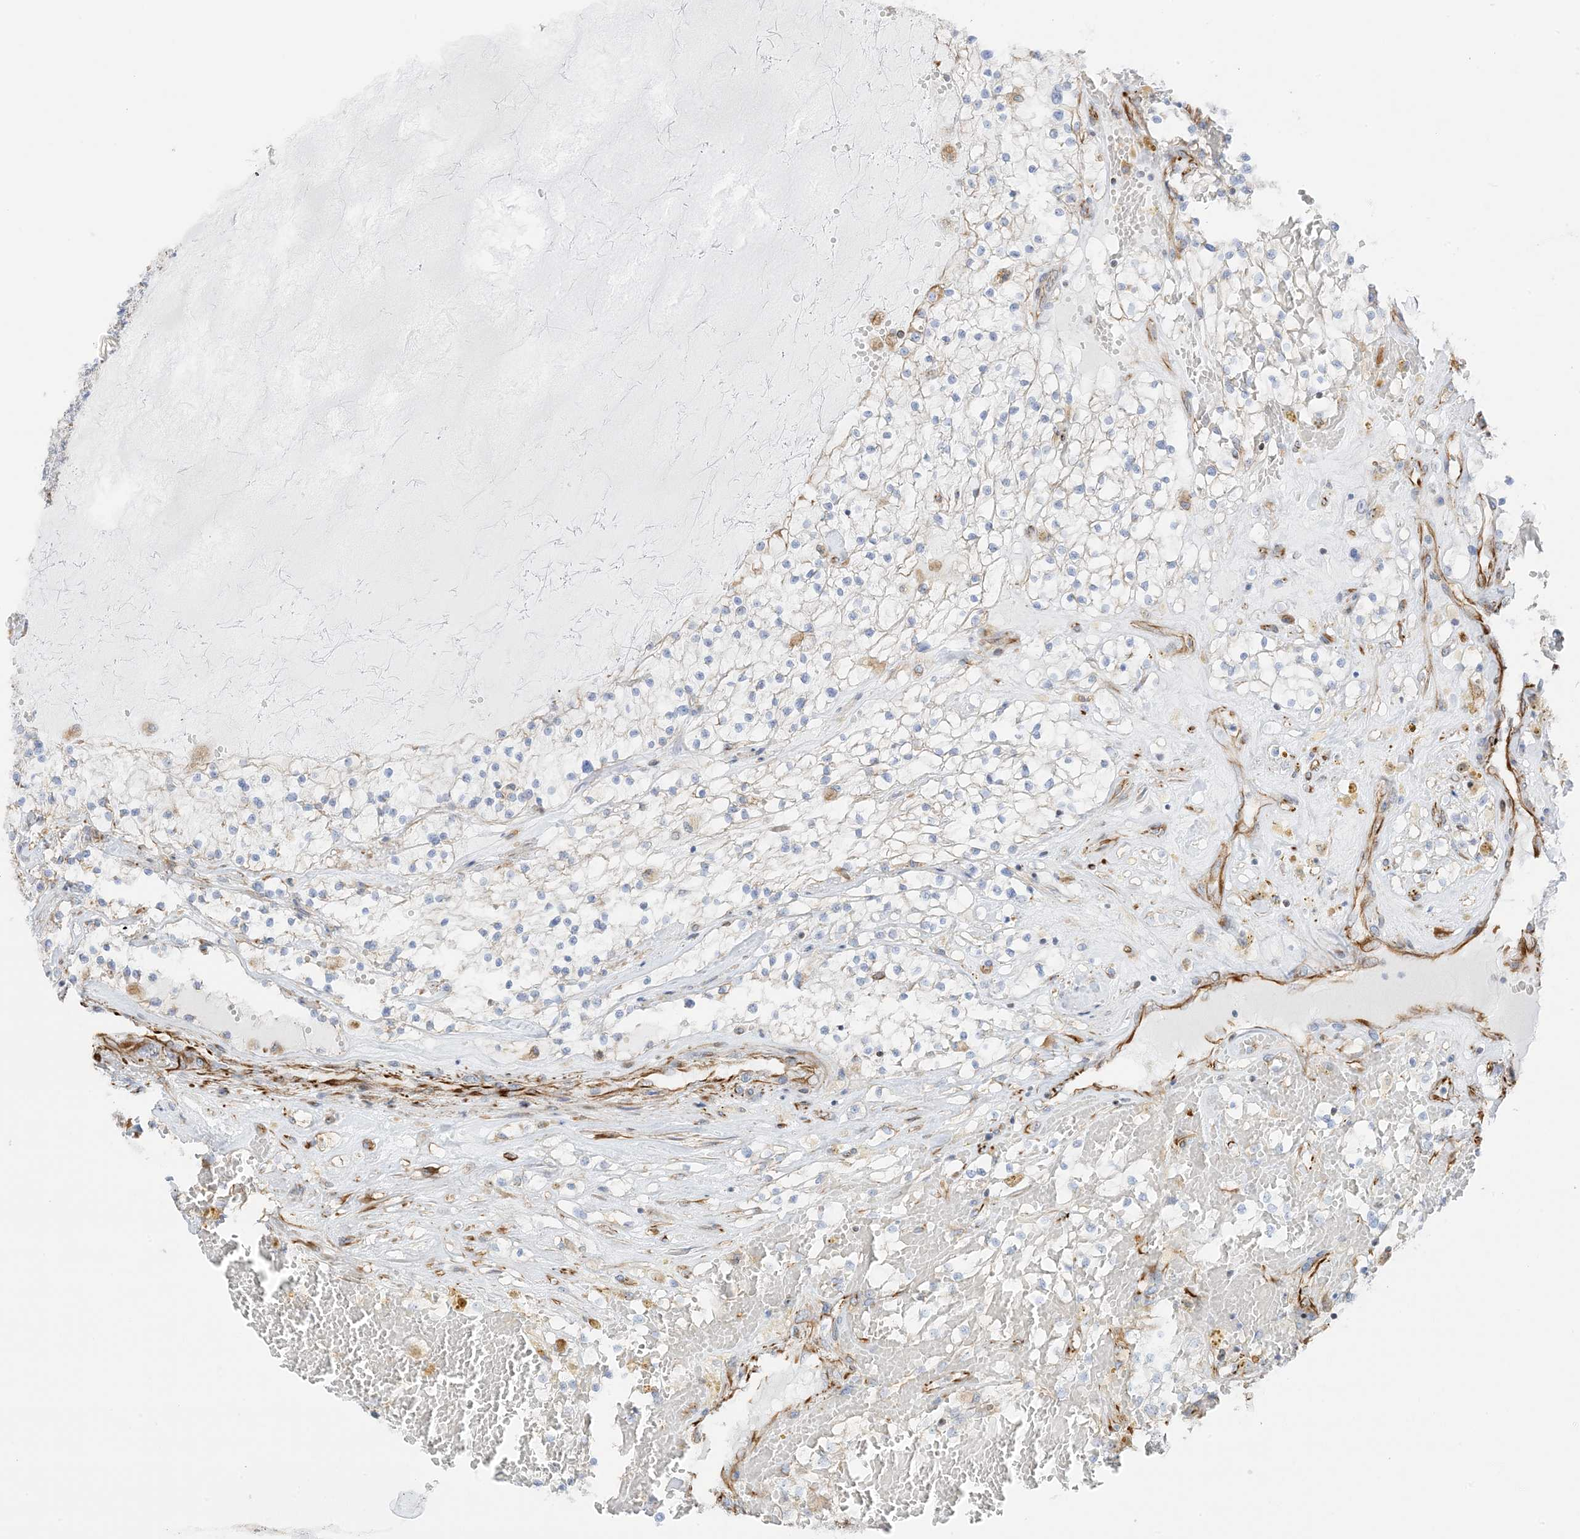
{"staining": {"intensity": "moderate", "quantity": "<25%", "location": "cytoplasmic/membranous"}, "tissue": "renal cancer", "cell_type": "Tumor cells", "image_type": "cancer", "snomed": [{"axis": "morphology", "description": "Normal tissue, NOS"}, {"axis": "morphology", "description": "Adenocarcinoma, NOS"}, {"axis": "topography", "description": "Kidney"}], "caption": "Tumor cells demonstrate moderate cytoplasmic/membranous expression in about <25% of cells in adenocarcinoma (renal). Using DAB (3,3'-diaminobenzidine) (brown) and hematoxylin (blue) stains, captured at high magnification using brightfield microscopy.", "gene": "PID1", "patient": {"sex": "male", "age": 68}}